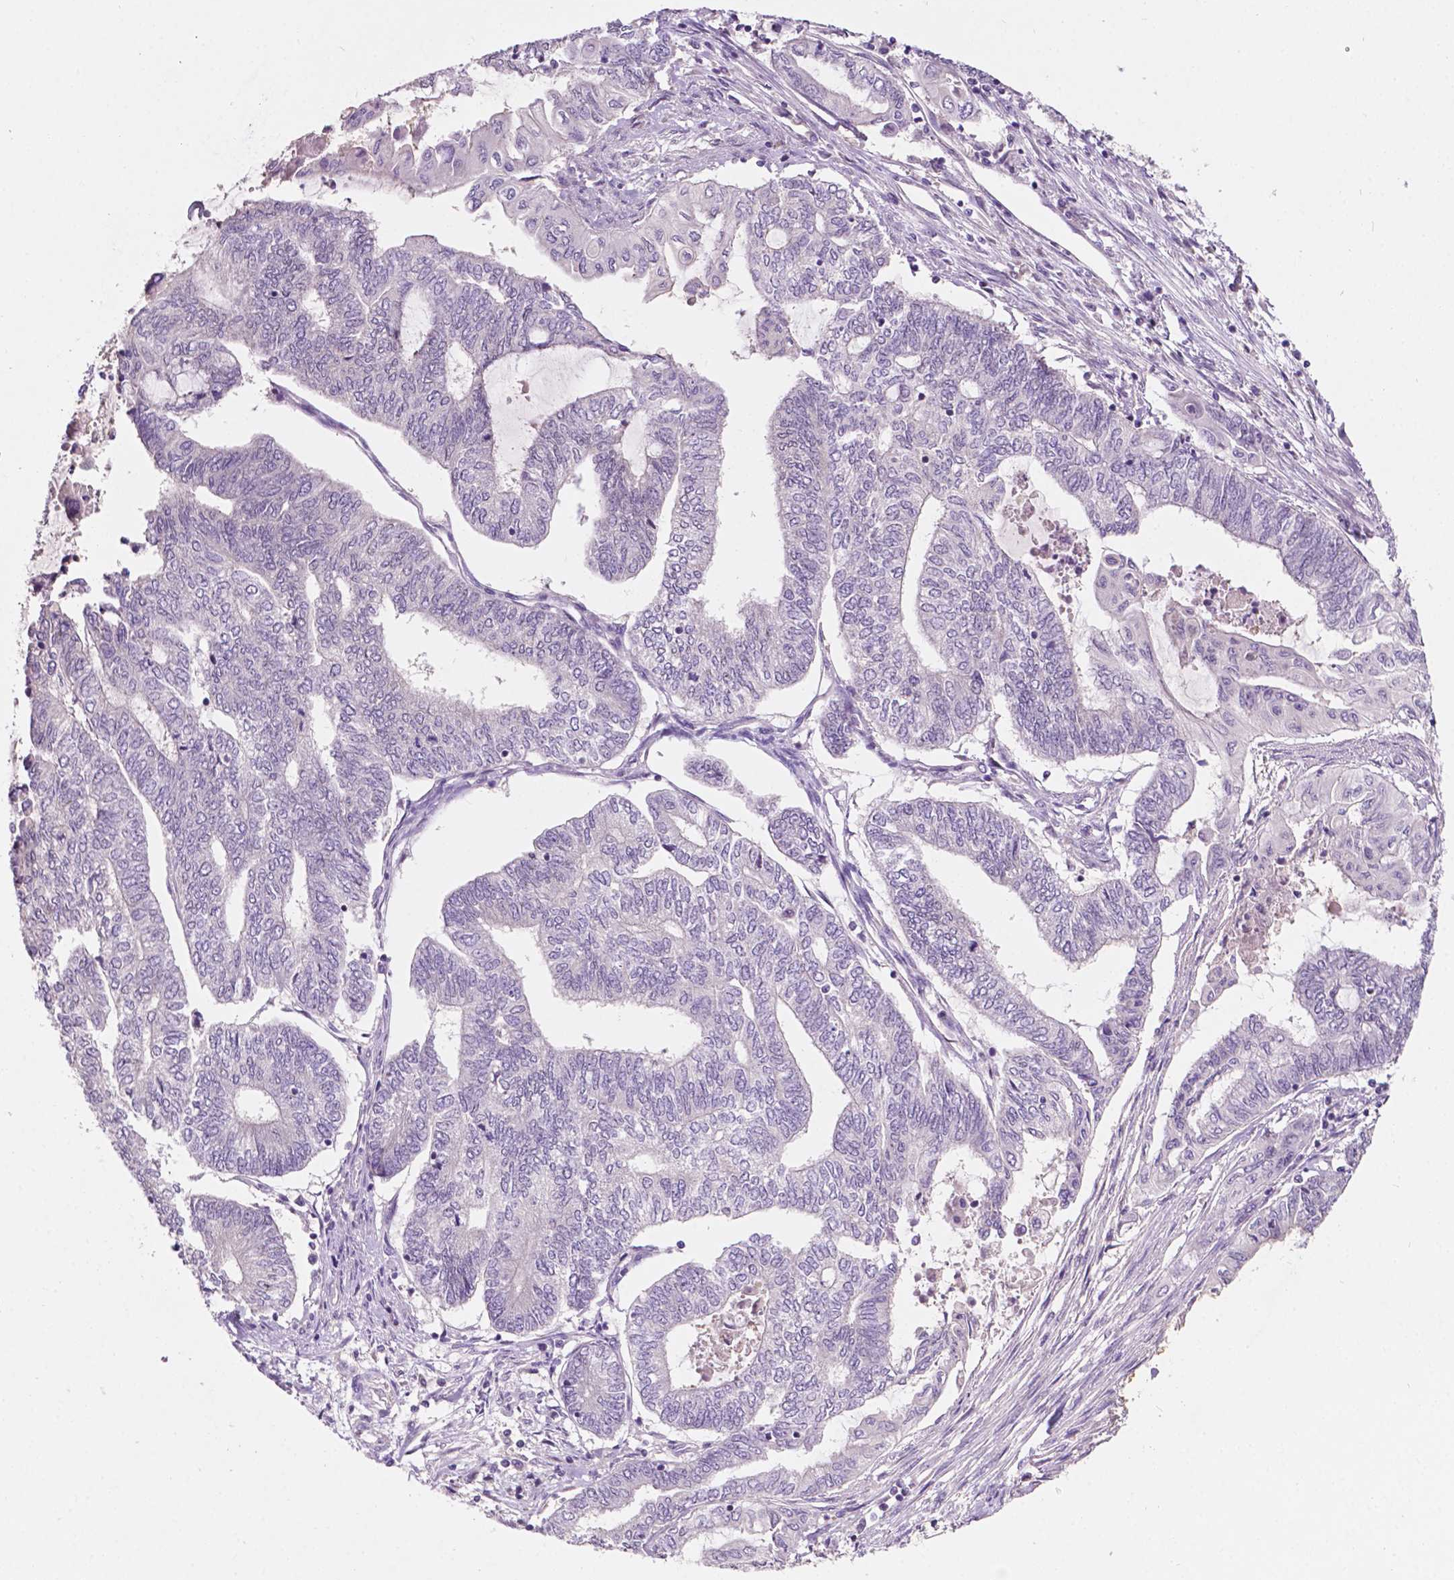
{"staining": {"intensity": "negative", "quantity": "none", "location": "none"}, "tissue": "endometrial cancer", "cell_type": "Tumor cells", "image_type": "cancer", "snomed": [{"axis": "morphology", "description": "Adenocarcinoma, NOS"}, {"axis": "topography", "description": "Uterus"}, {"axis": "topography", "description": "Endometrium"}], "caption": "Tumor cells are negative for protein expression in human endometrial adenocarcinoma.", "gene": "TM6SF2", "patient": {"sex": "female", "age": 70}}